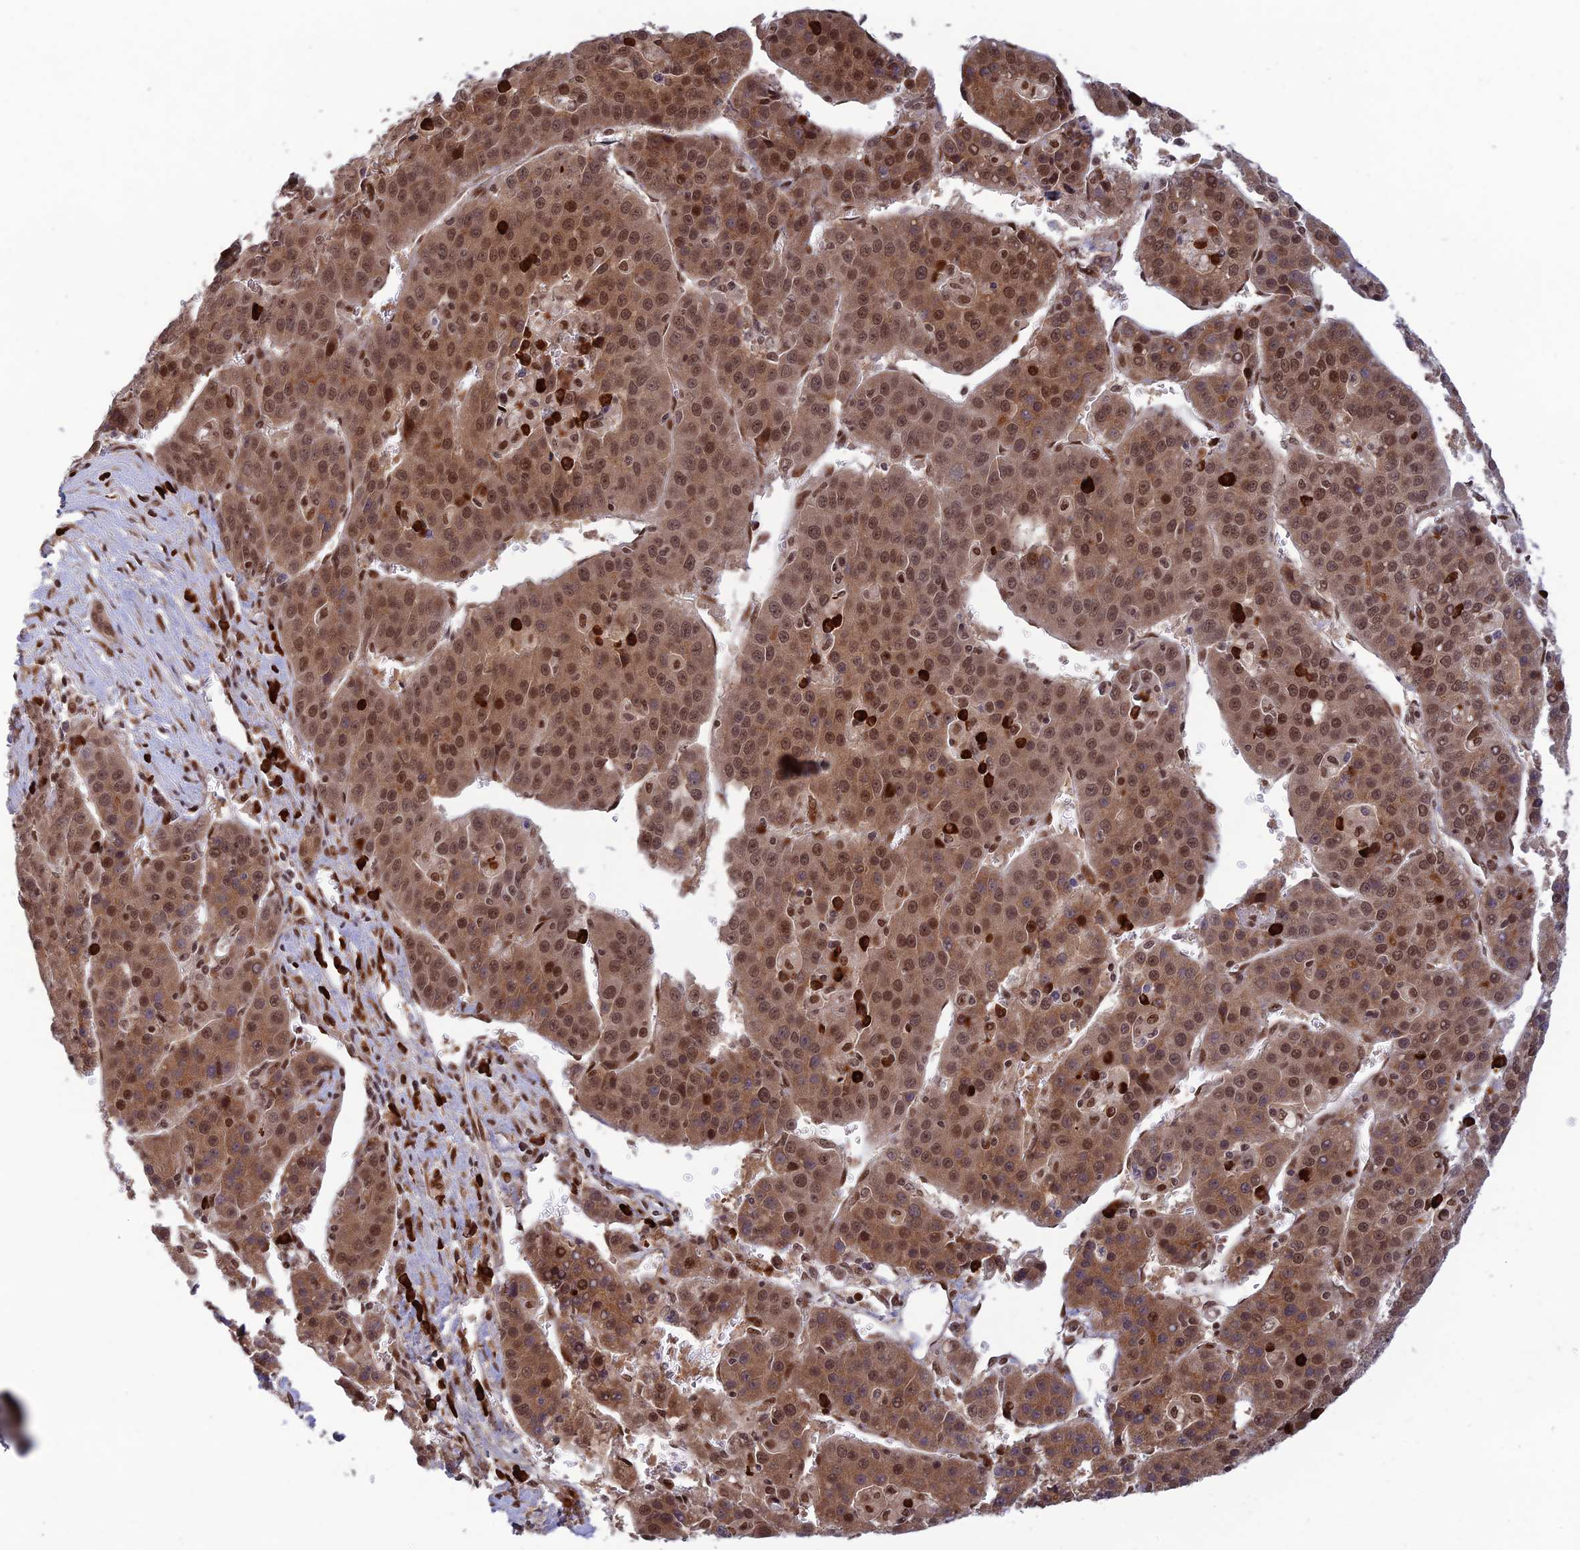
{"staining": {"intensity": "moderate", "quantity": ">75%", "location": "cytoplasmic/membranous,nuclear"}, "tissue": "liver cancer", "cell_type": "Tumor cells", "image_type": "cancer", "snomed": [{"axis": "morphology", "description": "Carcinoma, Hepatocellular, NOS"}, {"axis": "topography", "description": "Liver"}], "caption": "The histopathology image displays immunohistochemical staining of liver hepatocellular carcinoma. There is moderate cytoplasmic/membranous and nuclear staining is appreciated in approximately >75% of tumor cells.", "gene": "ZNF565", "patient": {"sex": "female", "age": 53}}